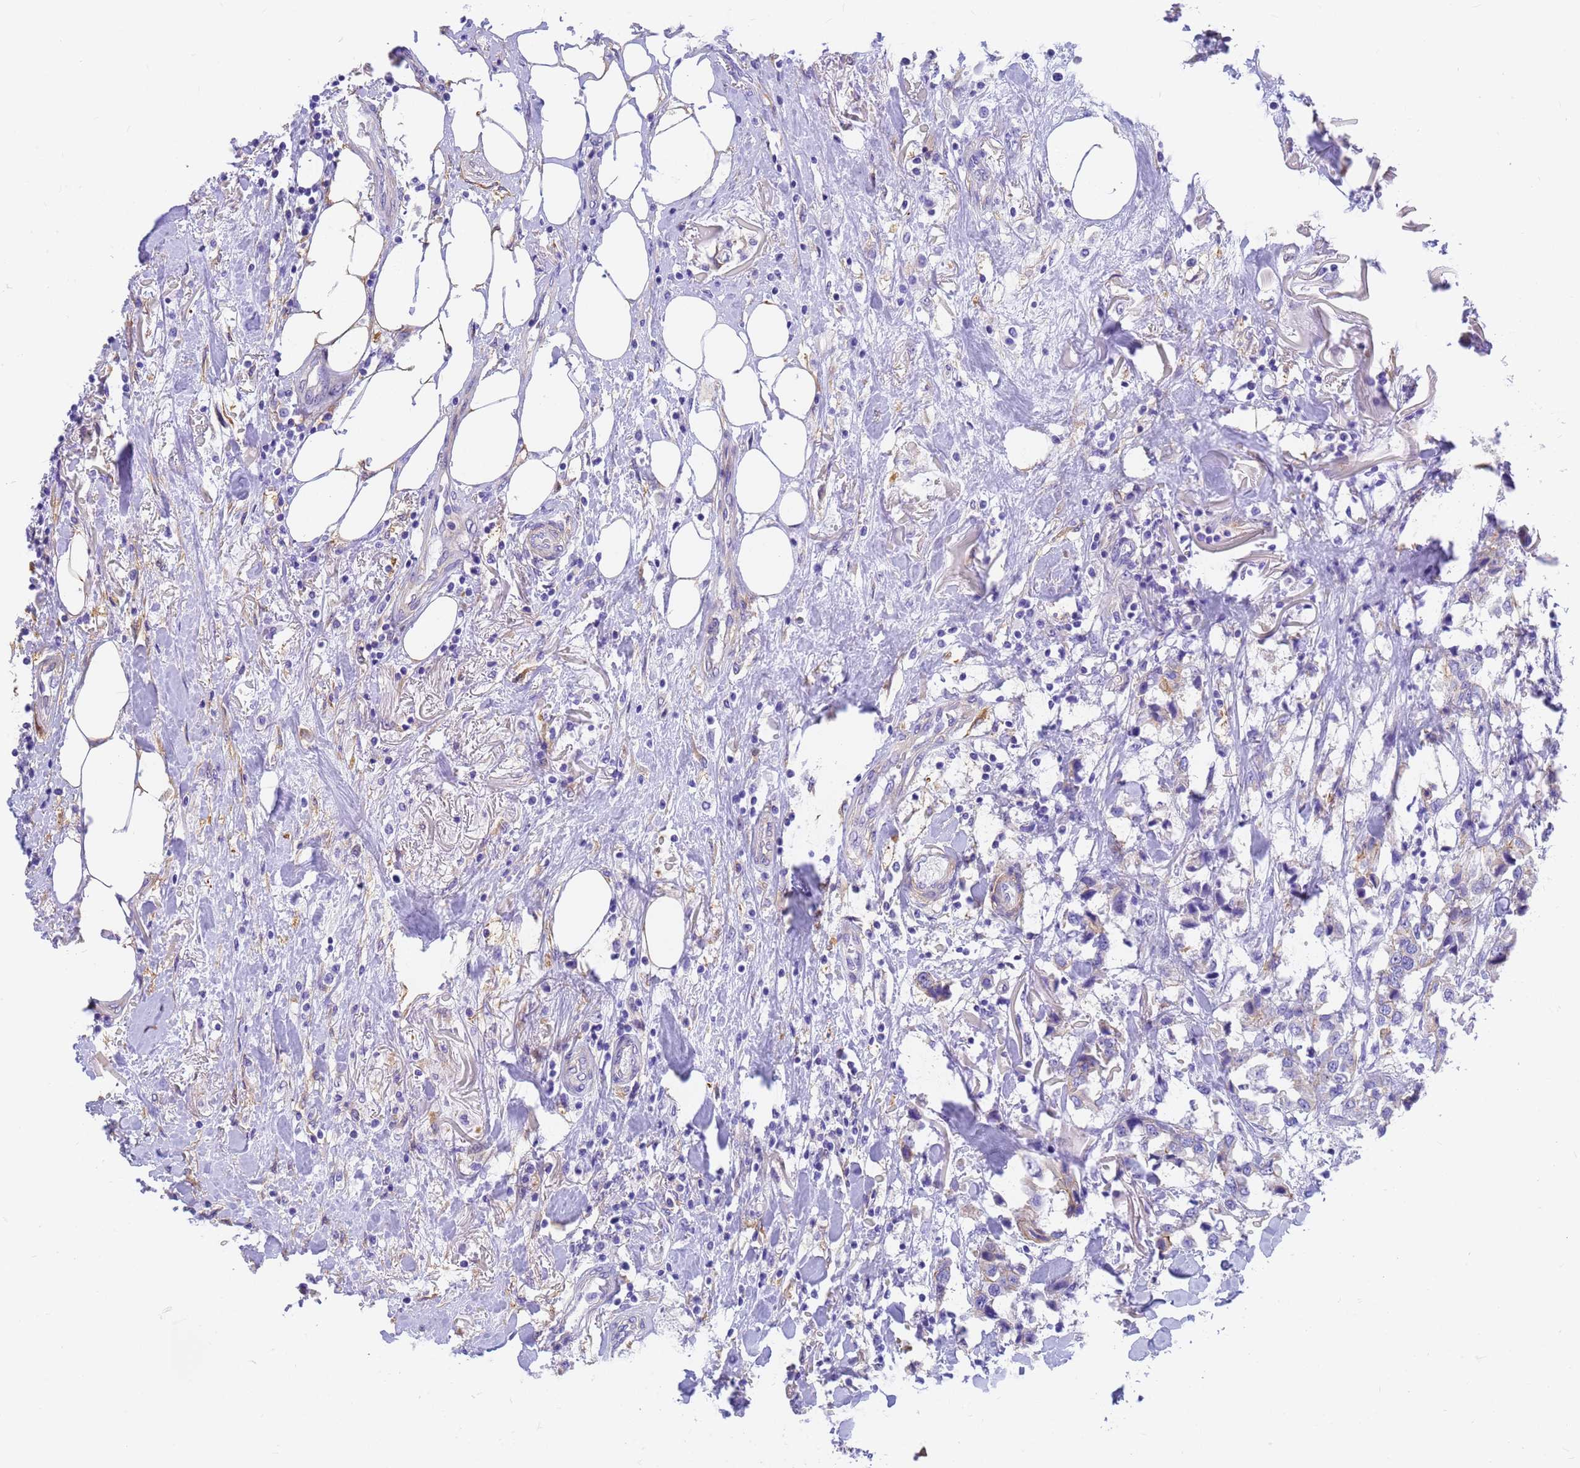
{"staining": {"intensity": "negative", "quantity": "none", "location": "none"}, "tissue": "breast cancer", "cell_type": "Tumor cells", "image_type": "cancer", "snomed": [{"axis": "morphology", "description": "Duct carcinoma"}, {"axis": "topography", "description": "Breast"}], "caption": "Protein analysis of breast cancer exhibits no significant positivity in tumor cells. Nuclei are stained in blue.", "gene": "MVB12A", "patient": {"sex": "female", "age": 80}}